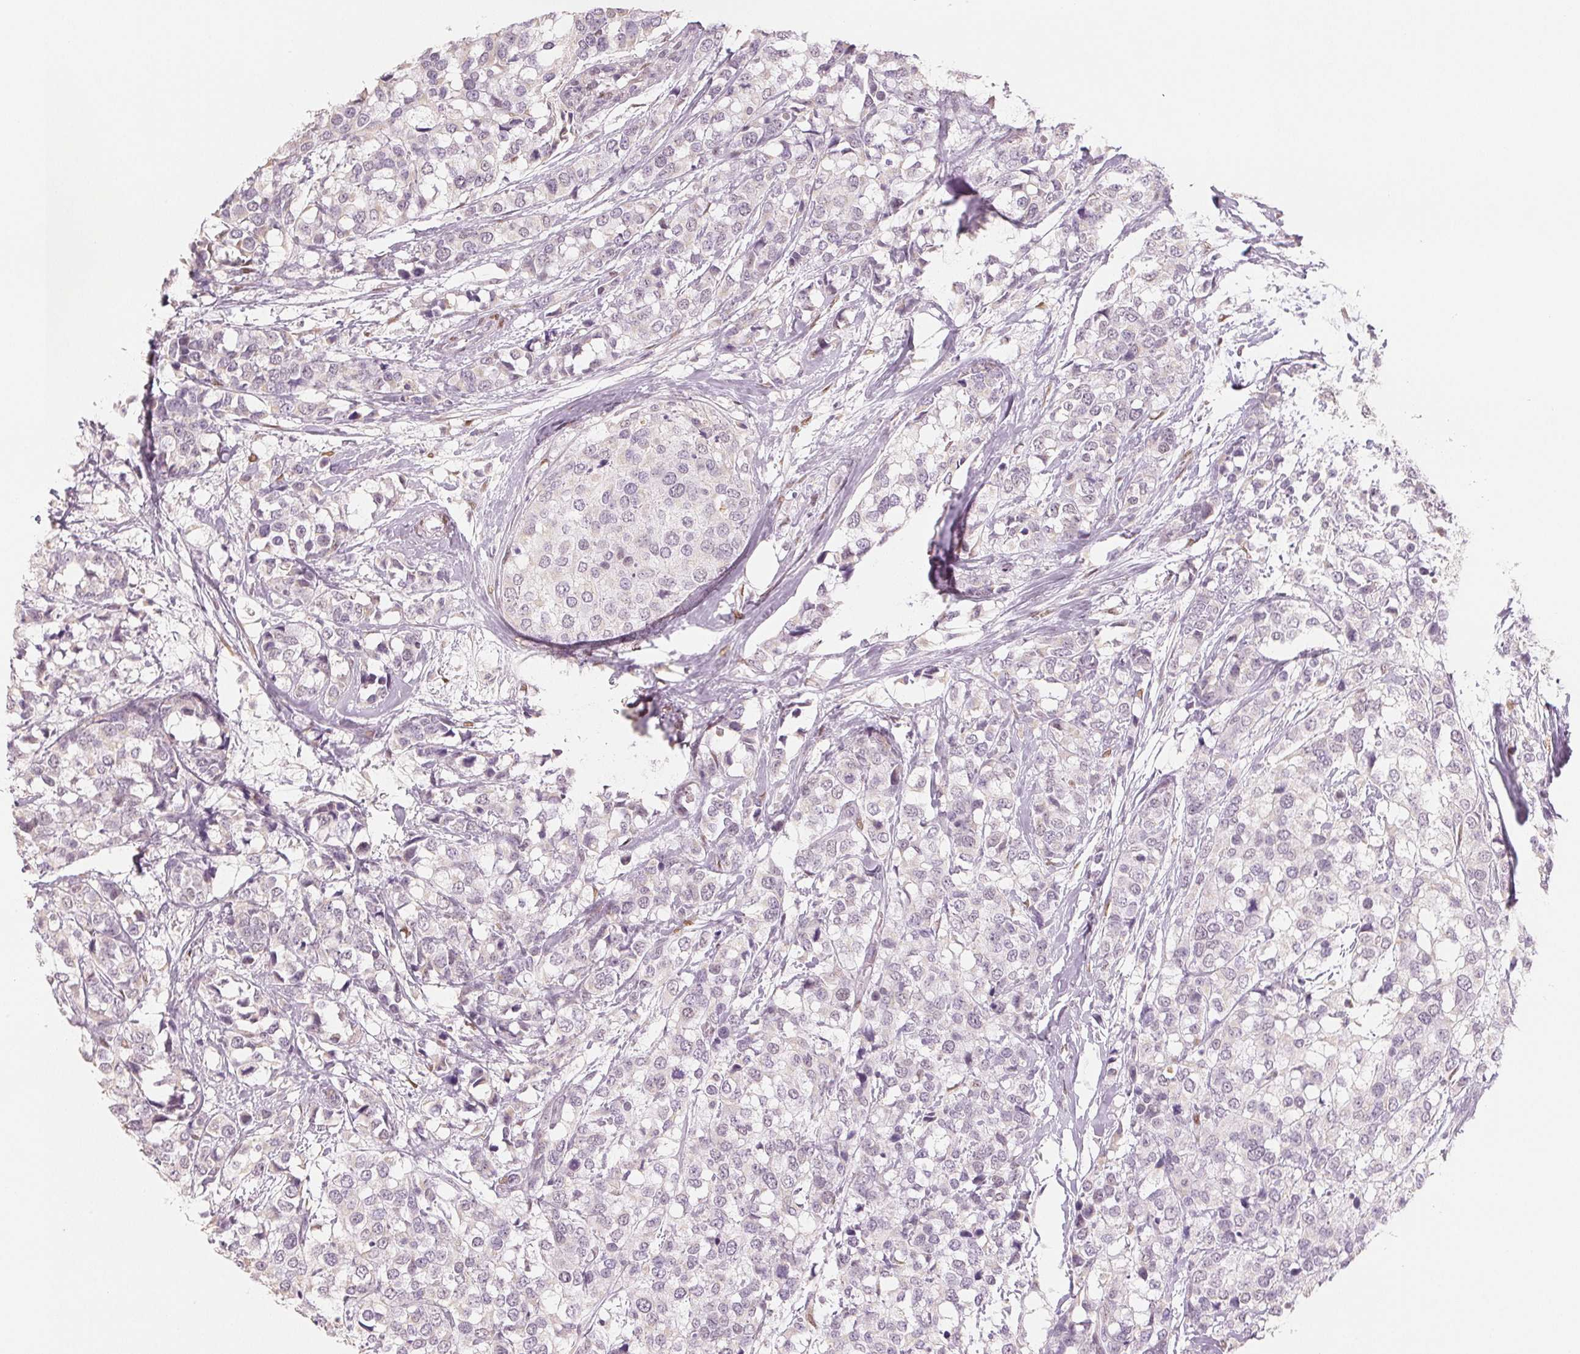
{"staining": {"intensity": "negative", "quantity": "none", "location": "none"}, "tissue": "breast cancer", "cell_type": "Tumor cells", "image_type": "cancer", "snomed": [{"axis": "morphology", "description": "Lobular carcinoma"}, {"axis": "topography", "description": "Breast"}], "caption": "The image exhibits no significant staining in tumor cells of lobular carcinoma (breast).", "gene": "SMARCD3", "patient": {"sex": "female", "age": 59}}